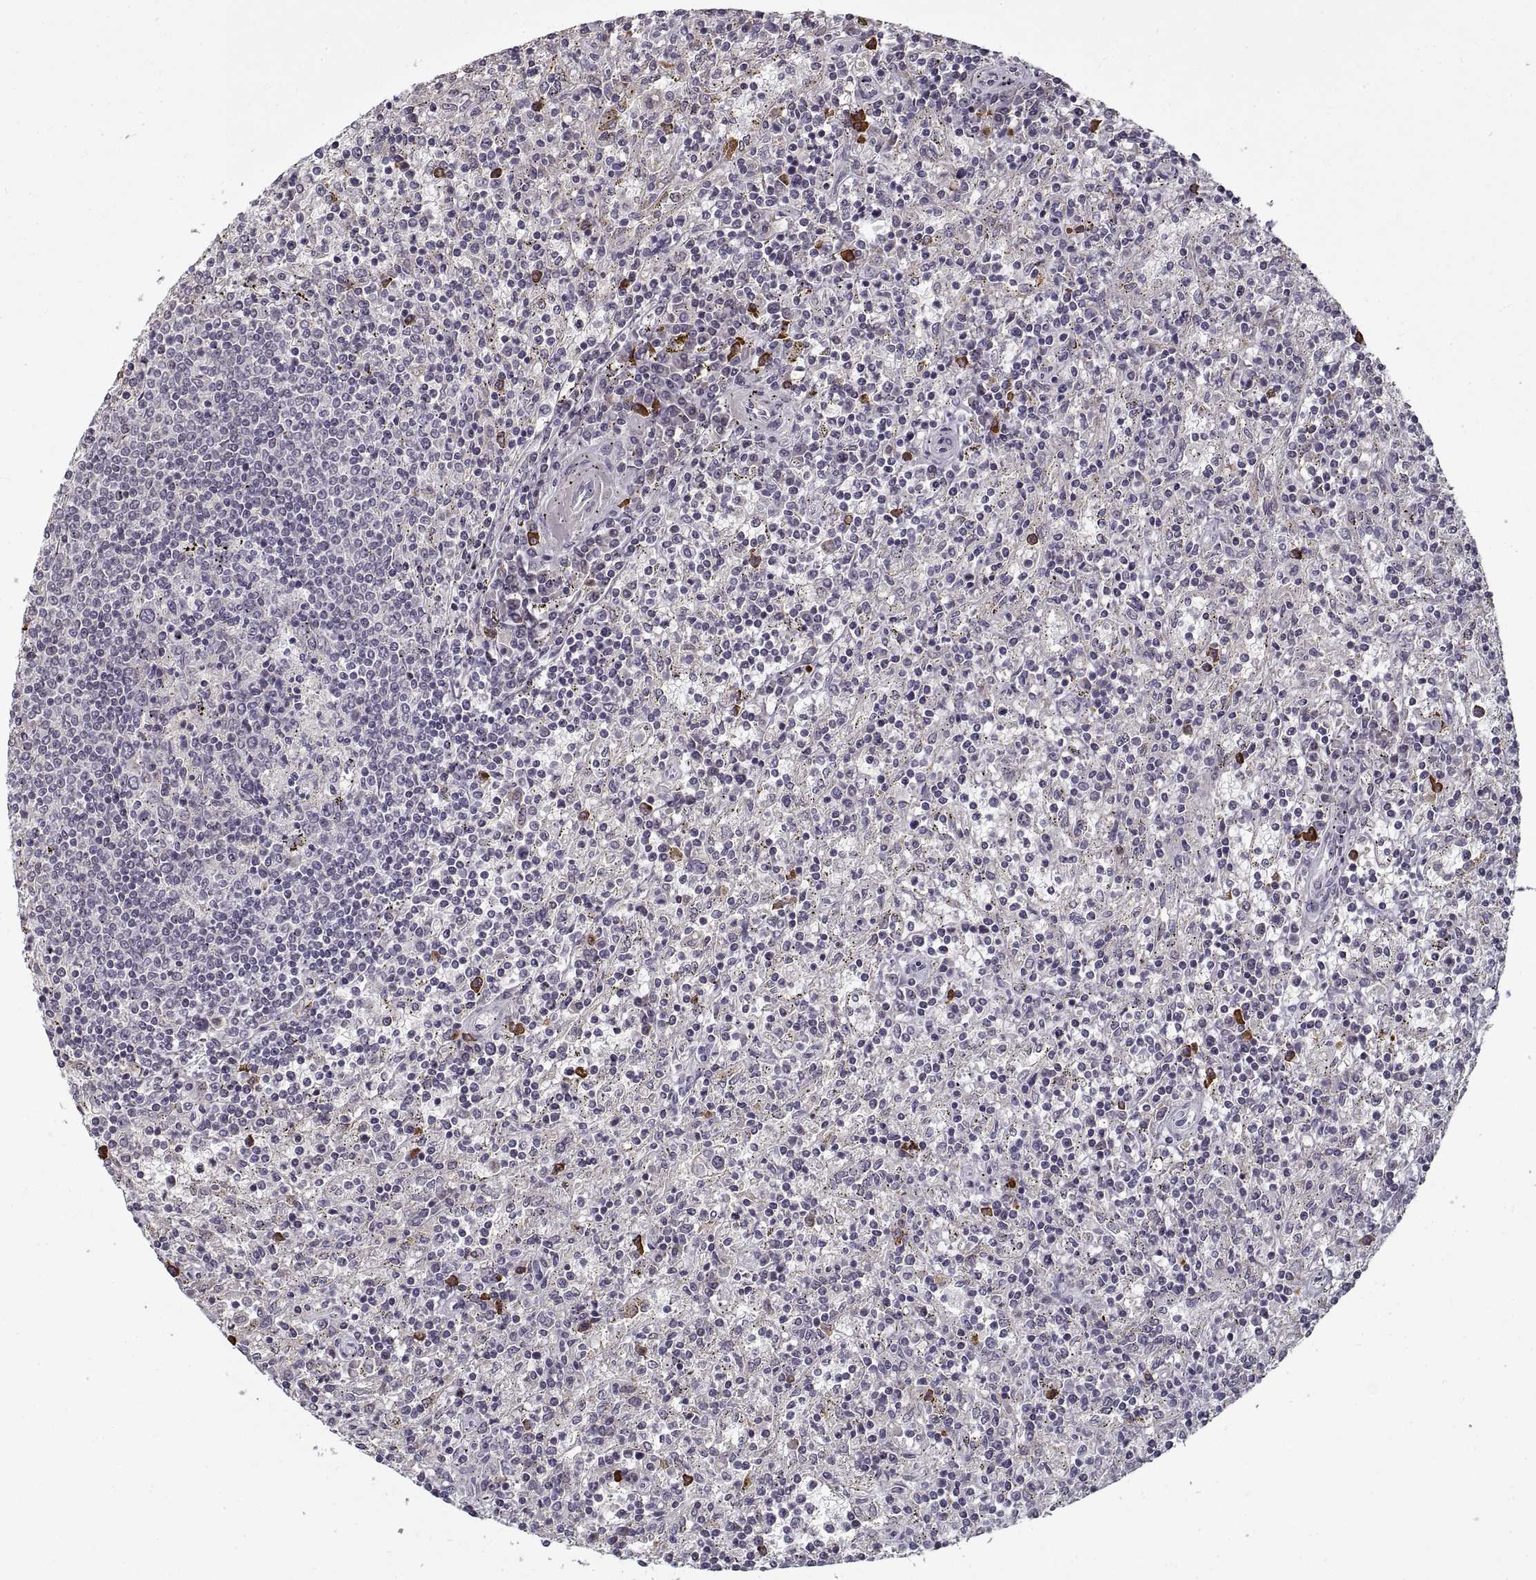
{"staining": {"intensity": "negative", "quantity": "none", "location": "none"}, "tissue": "lymphoma", "cell_type": "Tumor cells", "image_type": "cancer", "snomed": [{"axis": "morphology", "description": "Malignant lymphoma, non-Hodgkin's type, Low grade"}, {"axis": "topography", "description": "Spleen"}], "caption": "This is an immunohistochemistry image of lymphoma. There is no positivity in tumor cells.", "gene": "GAD2", "patient": {"sex": "male", "age": 62}}